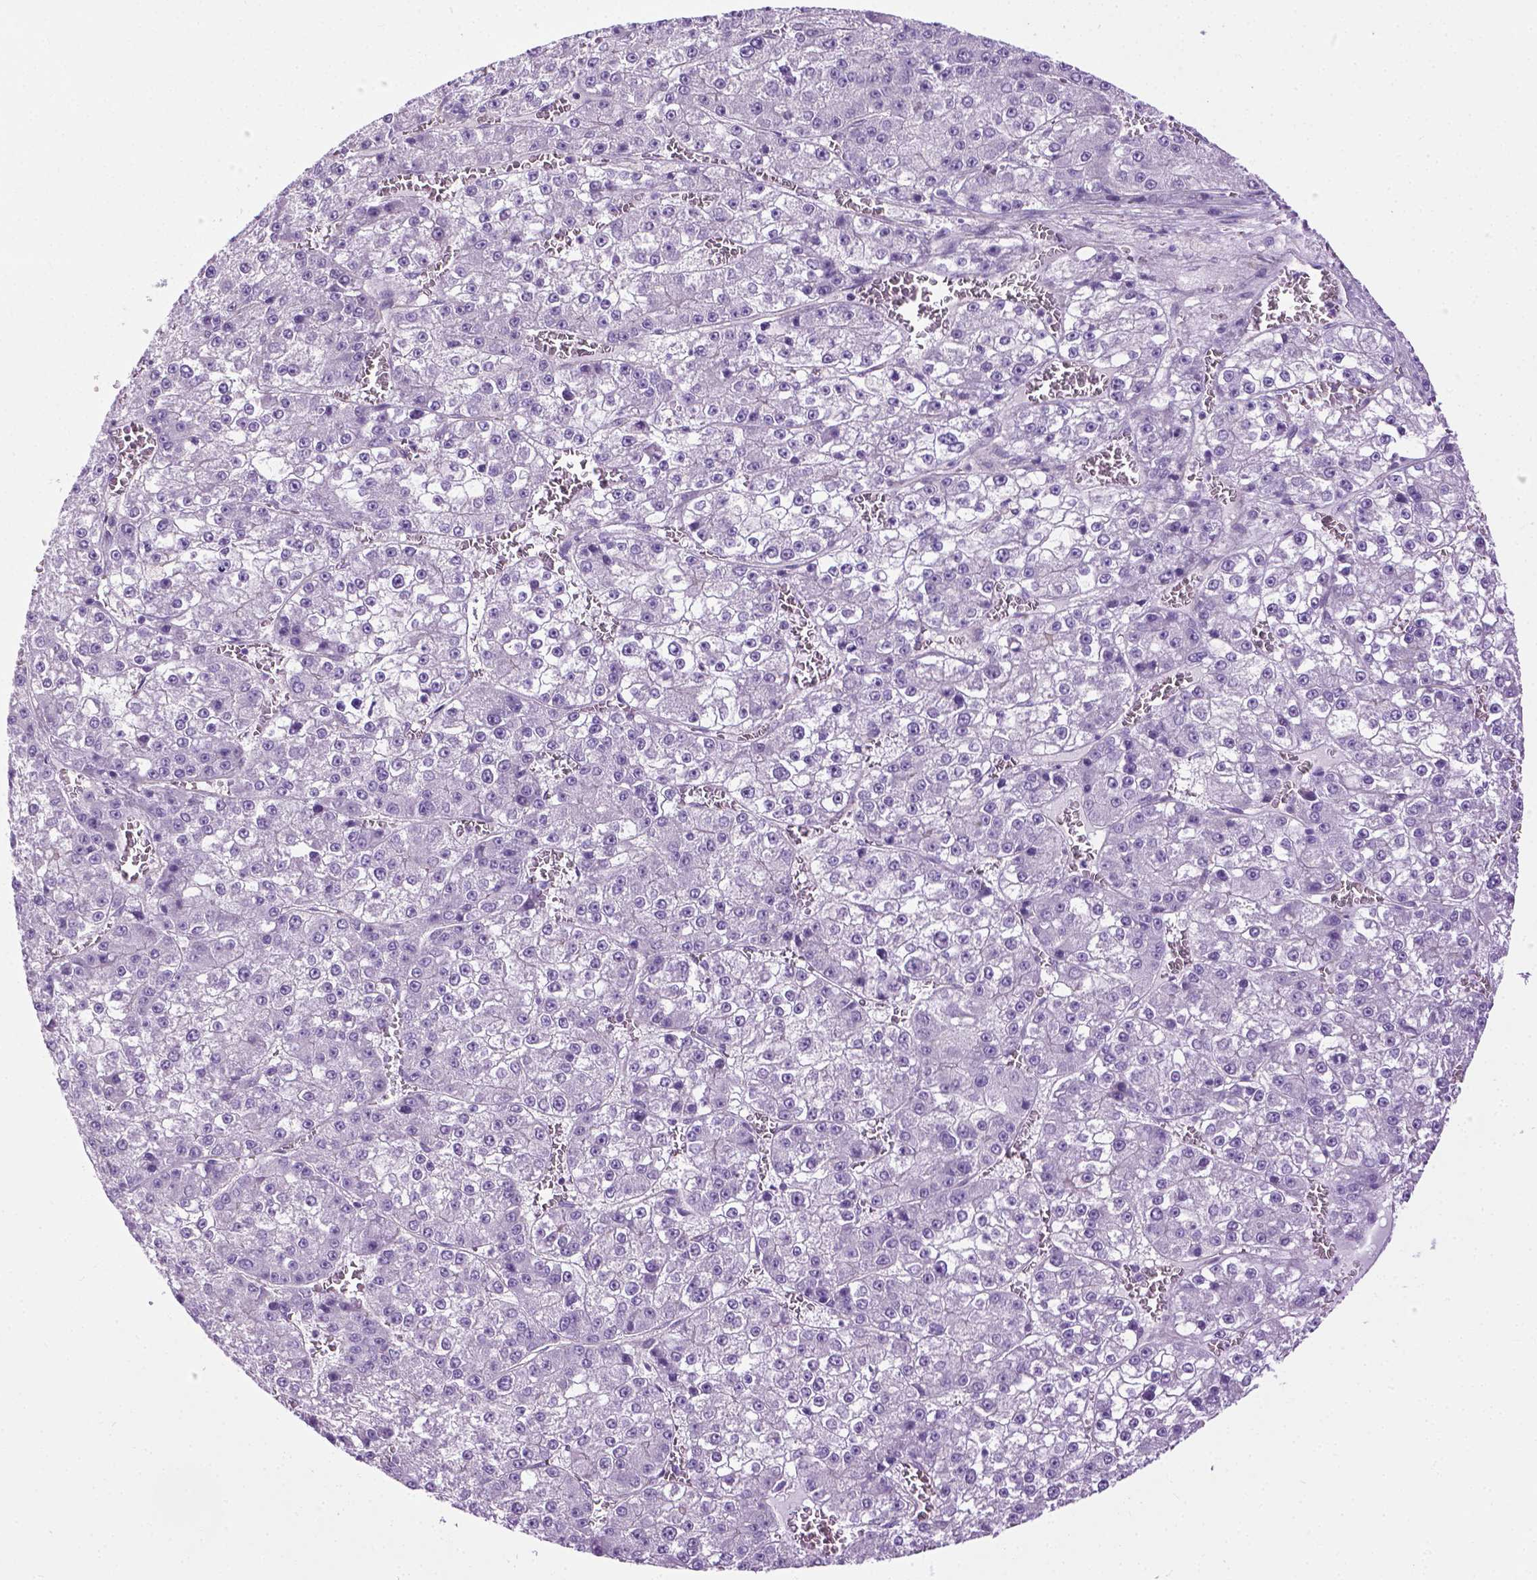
{"staining": {"intensity": "negative", "quantity": "none", "location": "none"}, "tissue": "liver cancer", "cell_type": "Tumor cells", "image_type": "cancer", "snomed": [{"axis": "morphology", "description": "Carcinoma, Hepatocellular, NOS"}, {"axis": "topography", "description": "Liver"}], "caption": "IHC histopathology image of human liver cancer (hepatocellular carcinoma) stained for a protein (brown), which displays no positivity in tumor cells. (Brightfield microscopy of DAB (3,3'-diaminobenzidine) immunohistochemistry (IHC) at high magnification).", "gene": "SPECC1L", "patient": {"sex": "female", "age": 73}}